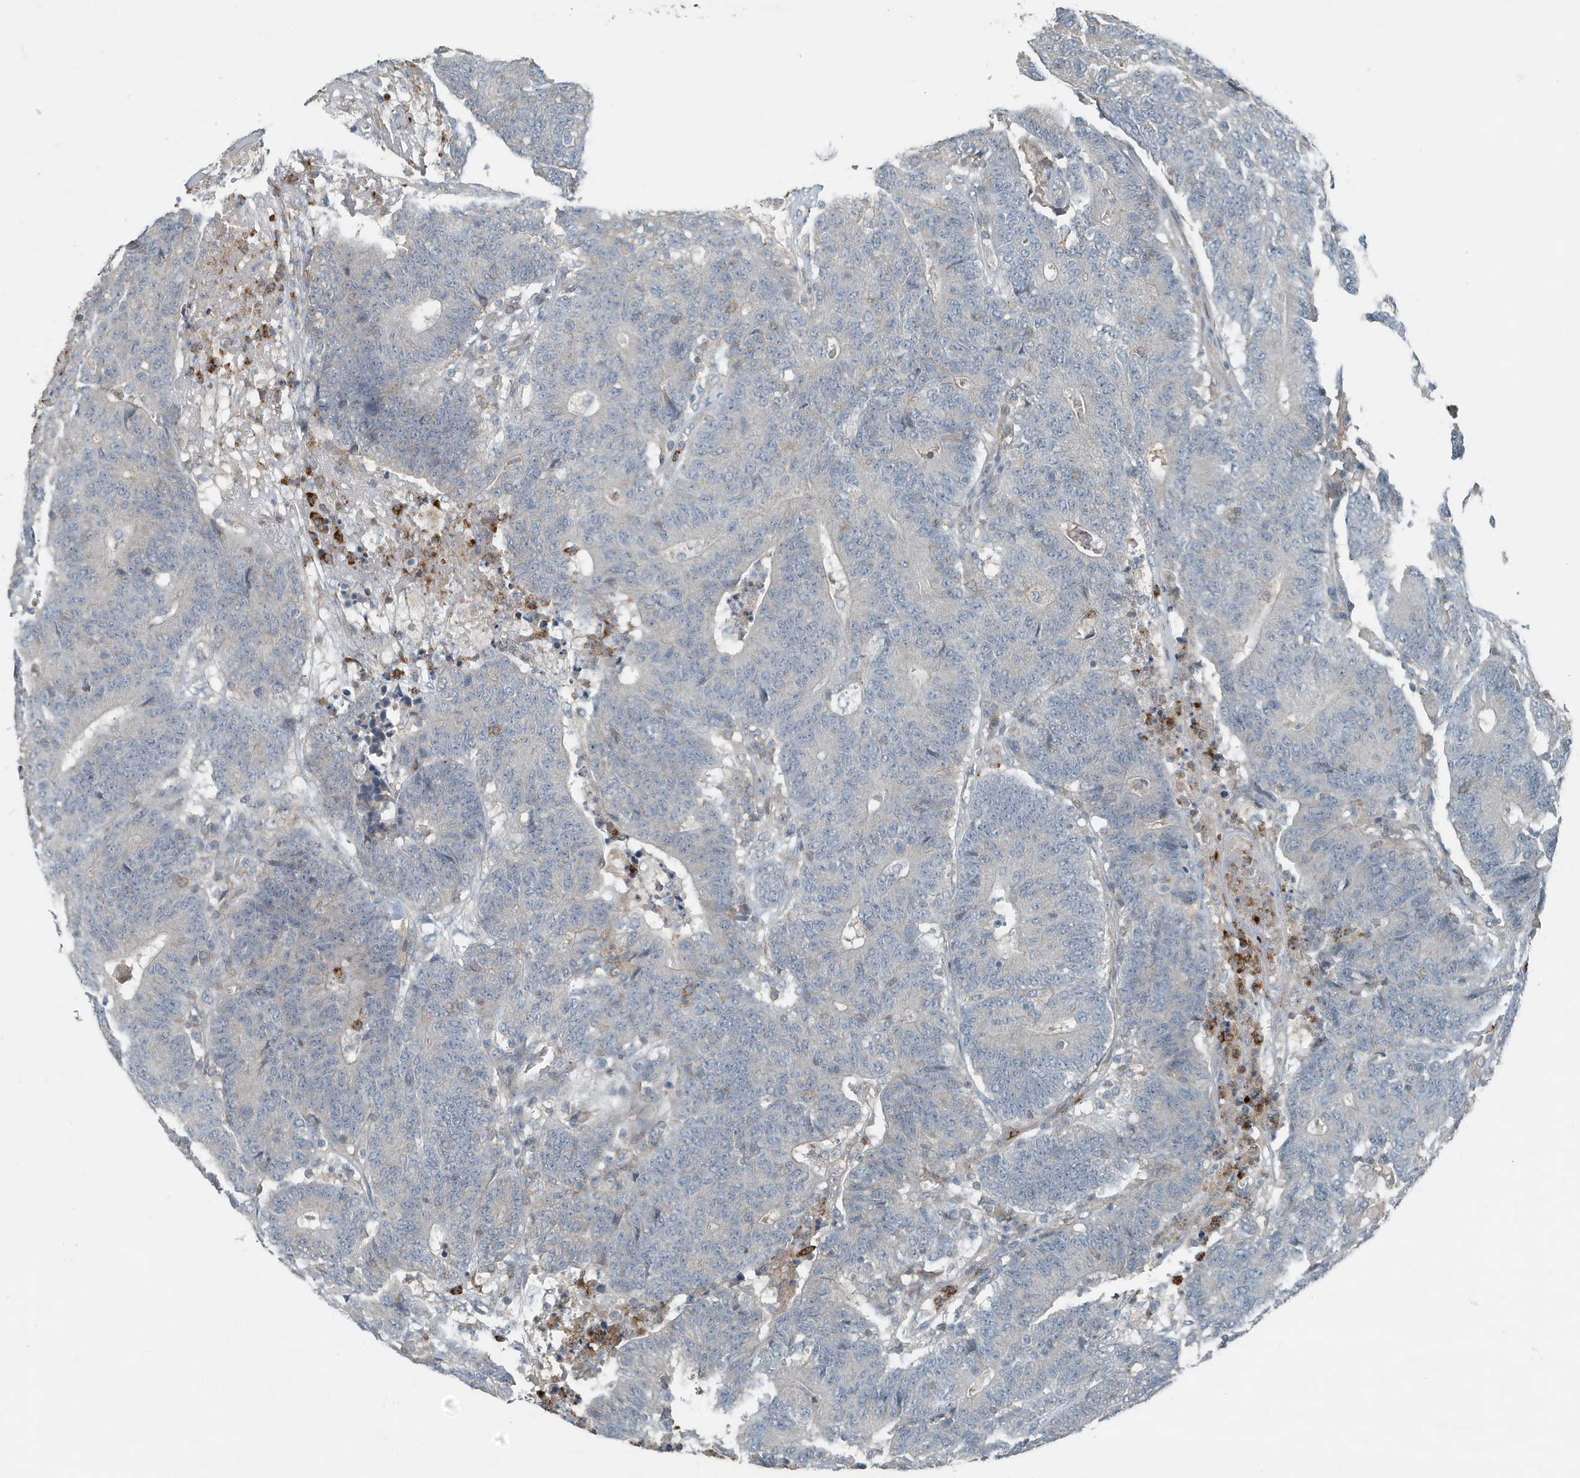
{"staining": {"intensity": "negative", "quantity": "none", "location": "none"}, "tissue": "colorectal cancer", "cell_type": "Tumor cells", "image_type": "cancer", "snomed": [{"axis": "morphology", "description": "Normal tissue, NOS"}, {"axis": "morphology", "description": "Adenocarcinoma, NOS"}, {"axis": "topography", "description": "Colon"}], "caption": "Adenocarcinoma (colorectal) was stained to show a protein in brown. There is no significant expression in tumor cells.", "gene": "DAPP1", "patient": {"sex": "female", "age": 75}}